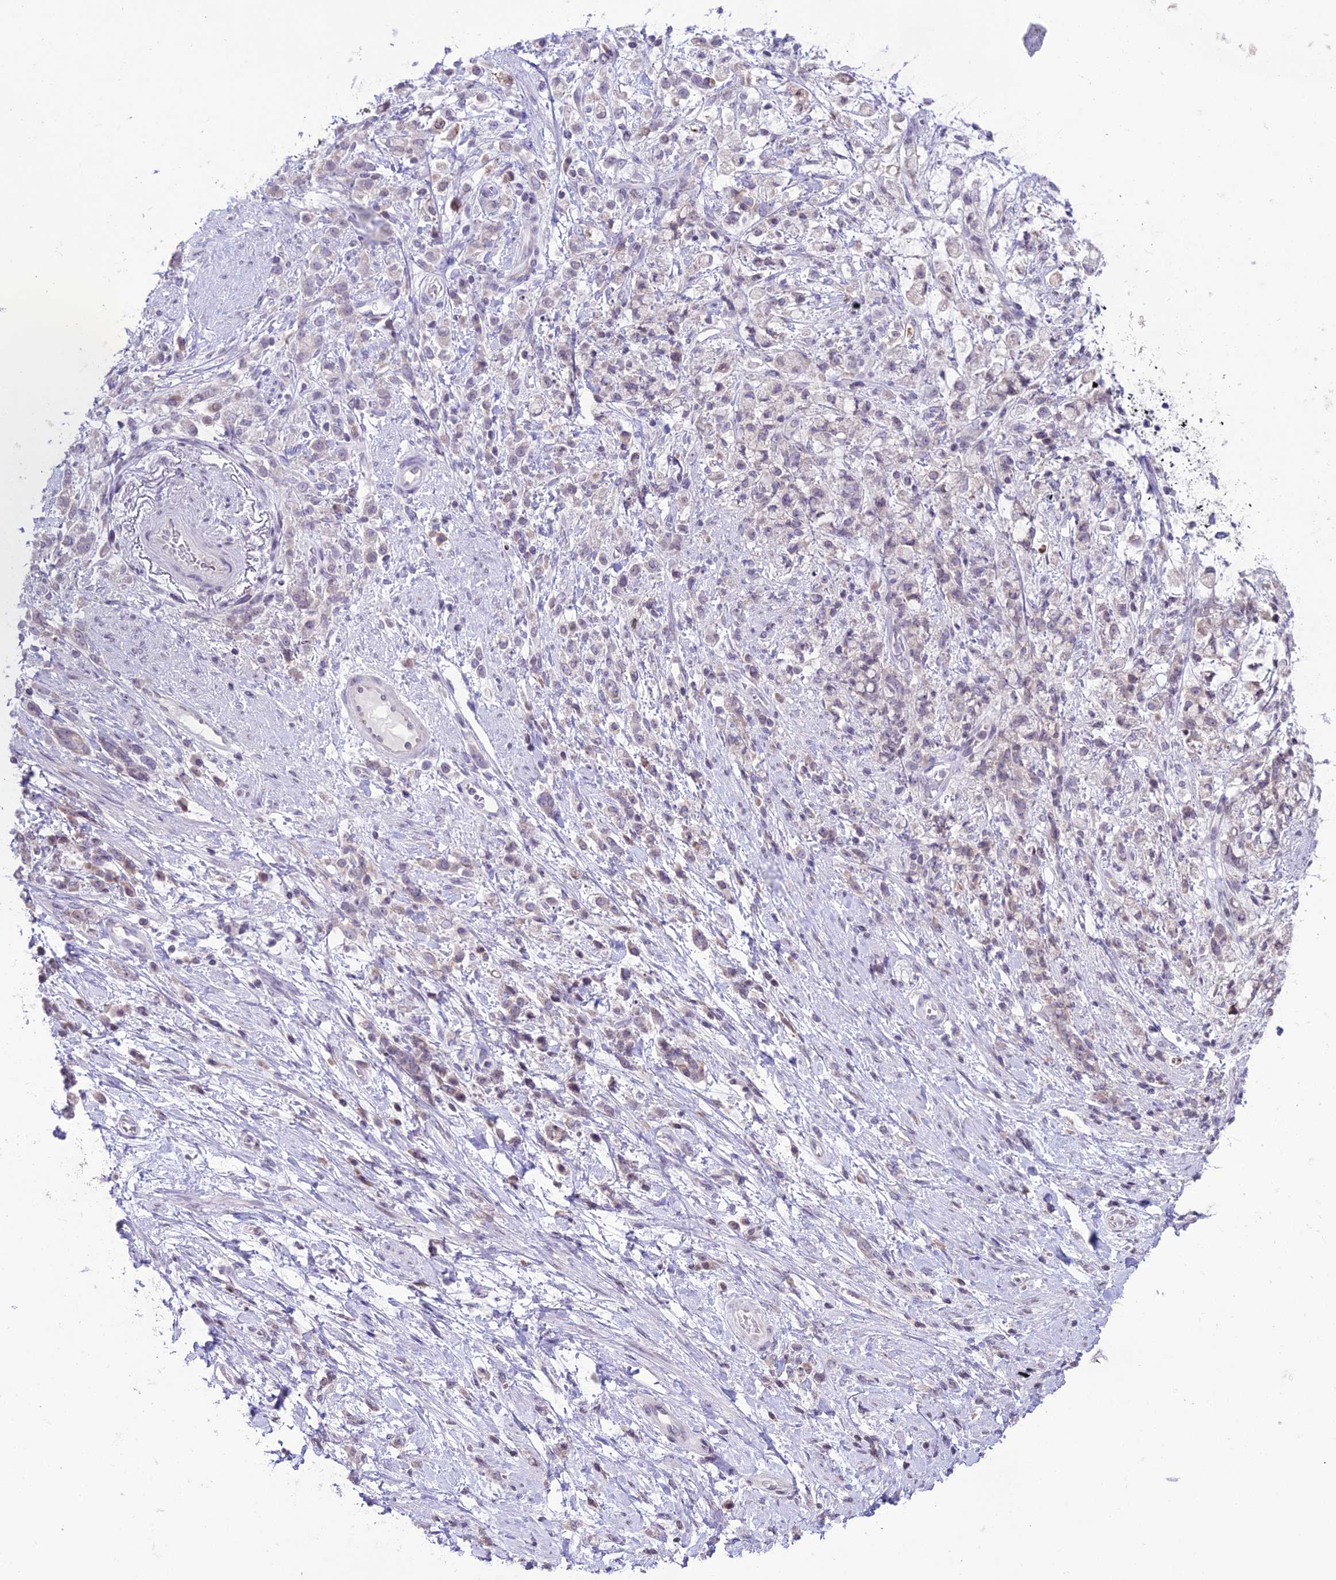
{"staining": {"intensity": "weak", "quantity": "<25%", "location": "cytoplasmic/membranous"}, "tissue": "stomach cancer", "cell_type": "Tumor cells", "image_type": "cancer", "snomed": [{"axis": "morphology", "description": "Adenocarcinoma, NOS"}, {"axis": "topography", "description": "Stomach"}], "caption": "Stomach adenocarcinoma was stained to show a protein in brown. There is no significant expression in tumor cells.", "gene": "RPS26", "patient": {"sex": "female", "age": 60}}